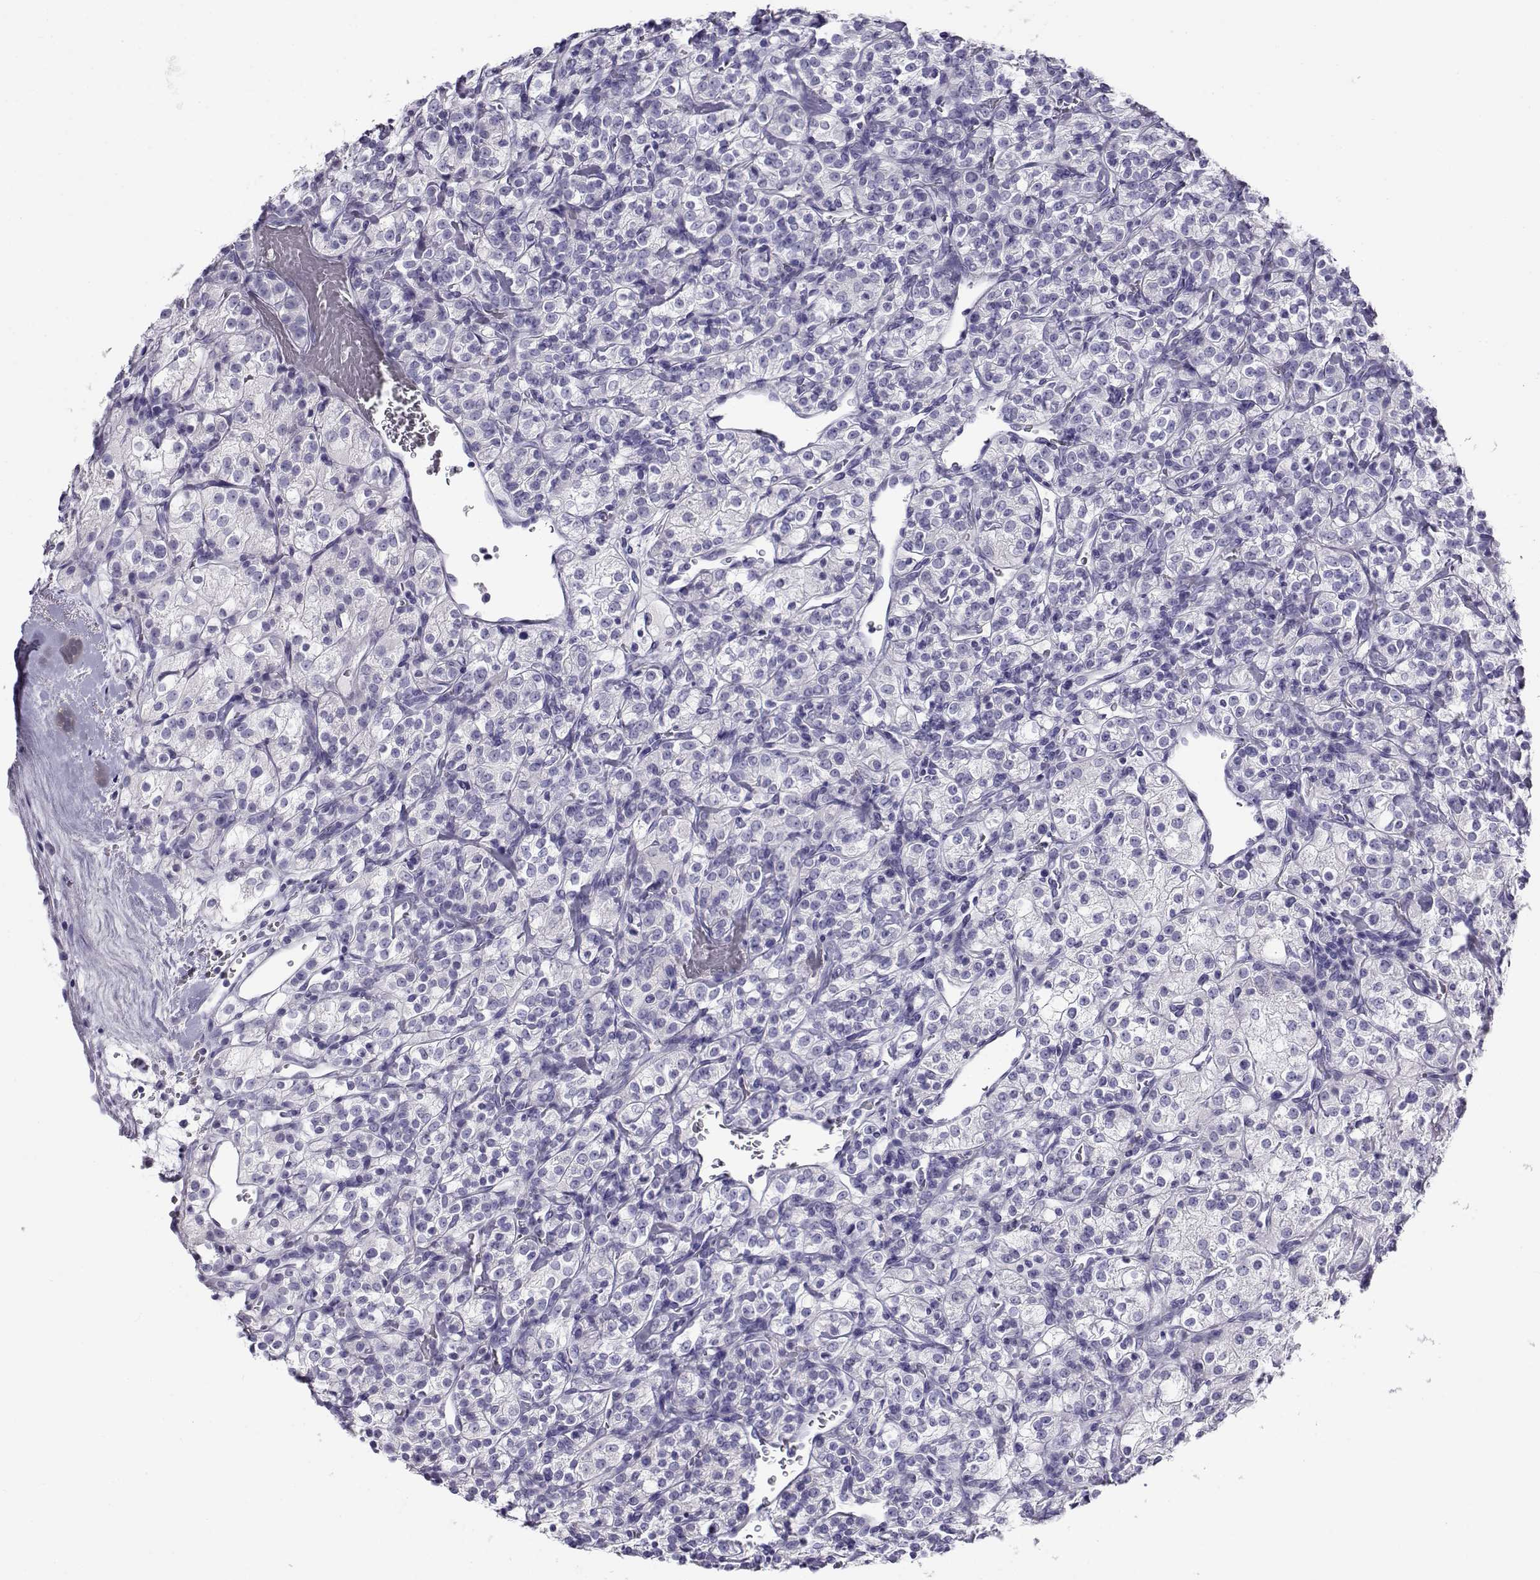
{"staining": {"intensity": "negative", "quantity": "none", "location": "none"}, "tissue": "renal cancer", "cell_type": "Tumor cells", "image_type": "cancer", "snomed": [{"axis": "morphology", "description": "Adenocarcinoma, NOS"}, {"axis": "topography", "description": "Kidney"}], "caption": "Renal cancer was stained to show a protein in brown. There is no significant expression in tumor cells. (DAB immunohistochemistry, high magnification).", "gene": "RHOXF2", "patient": {"sex": "male", "age": 77}}